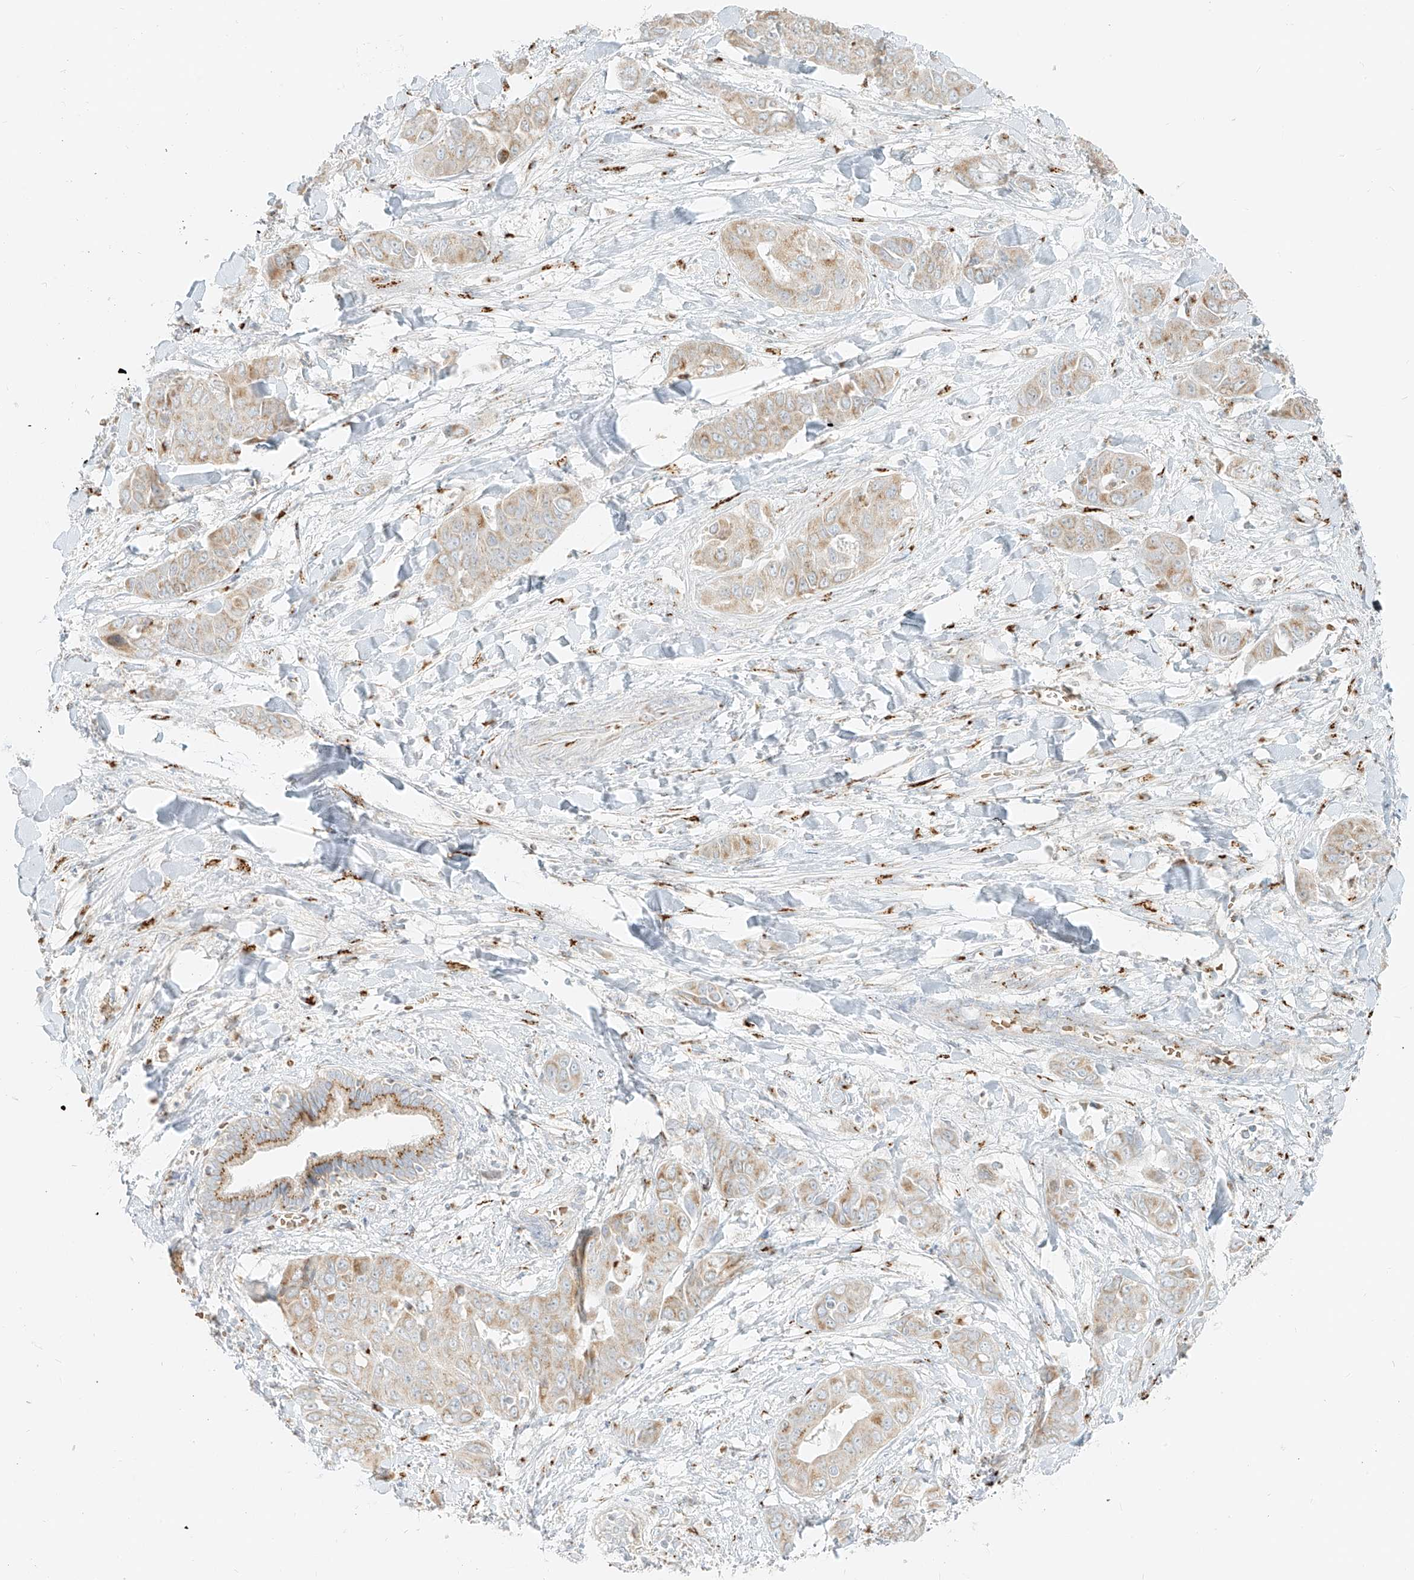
{"staining": {"intensity": "weak", "quantity": ">75%", "location": "cytoplasmic/membranous"}, "tissue": "liver cancer", "cell_type": "Tumor cells", "image_type": "cancer", "snomed": [{"axis": "morphology", "description": "Cholangiocarcinoma"}, {"axis": "topography", "description": "Liver"}], "caption": "This photomicrograph shows immunohistochemistry (IHC) staining of human liver cancer, with low weak cytoplasmic/membranous positivity in about >75% of tumor cells.", "gene": "TMEM87B", "patient": {"sex": "female", "age": 52}}